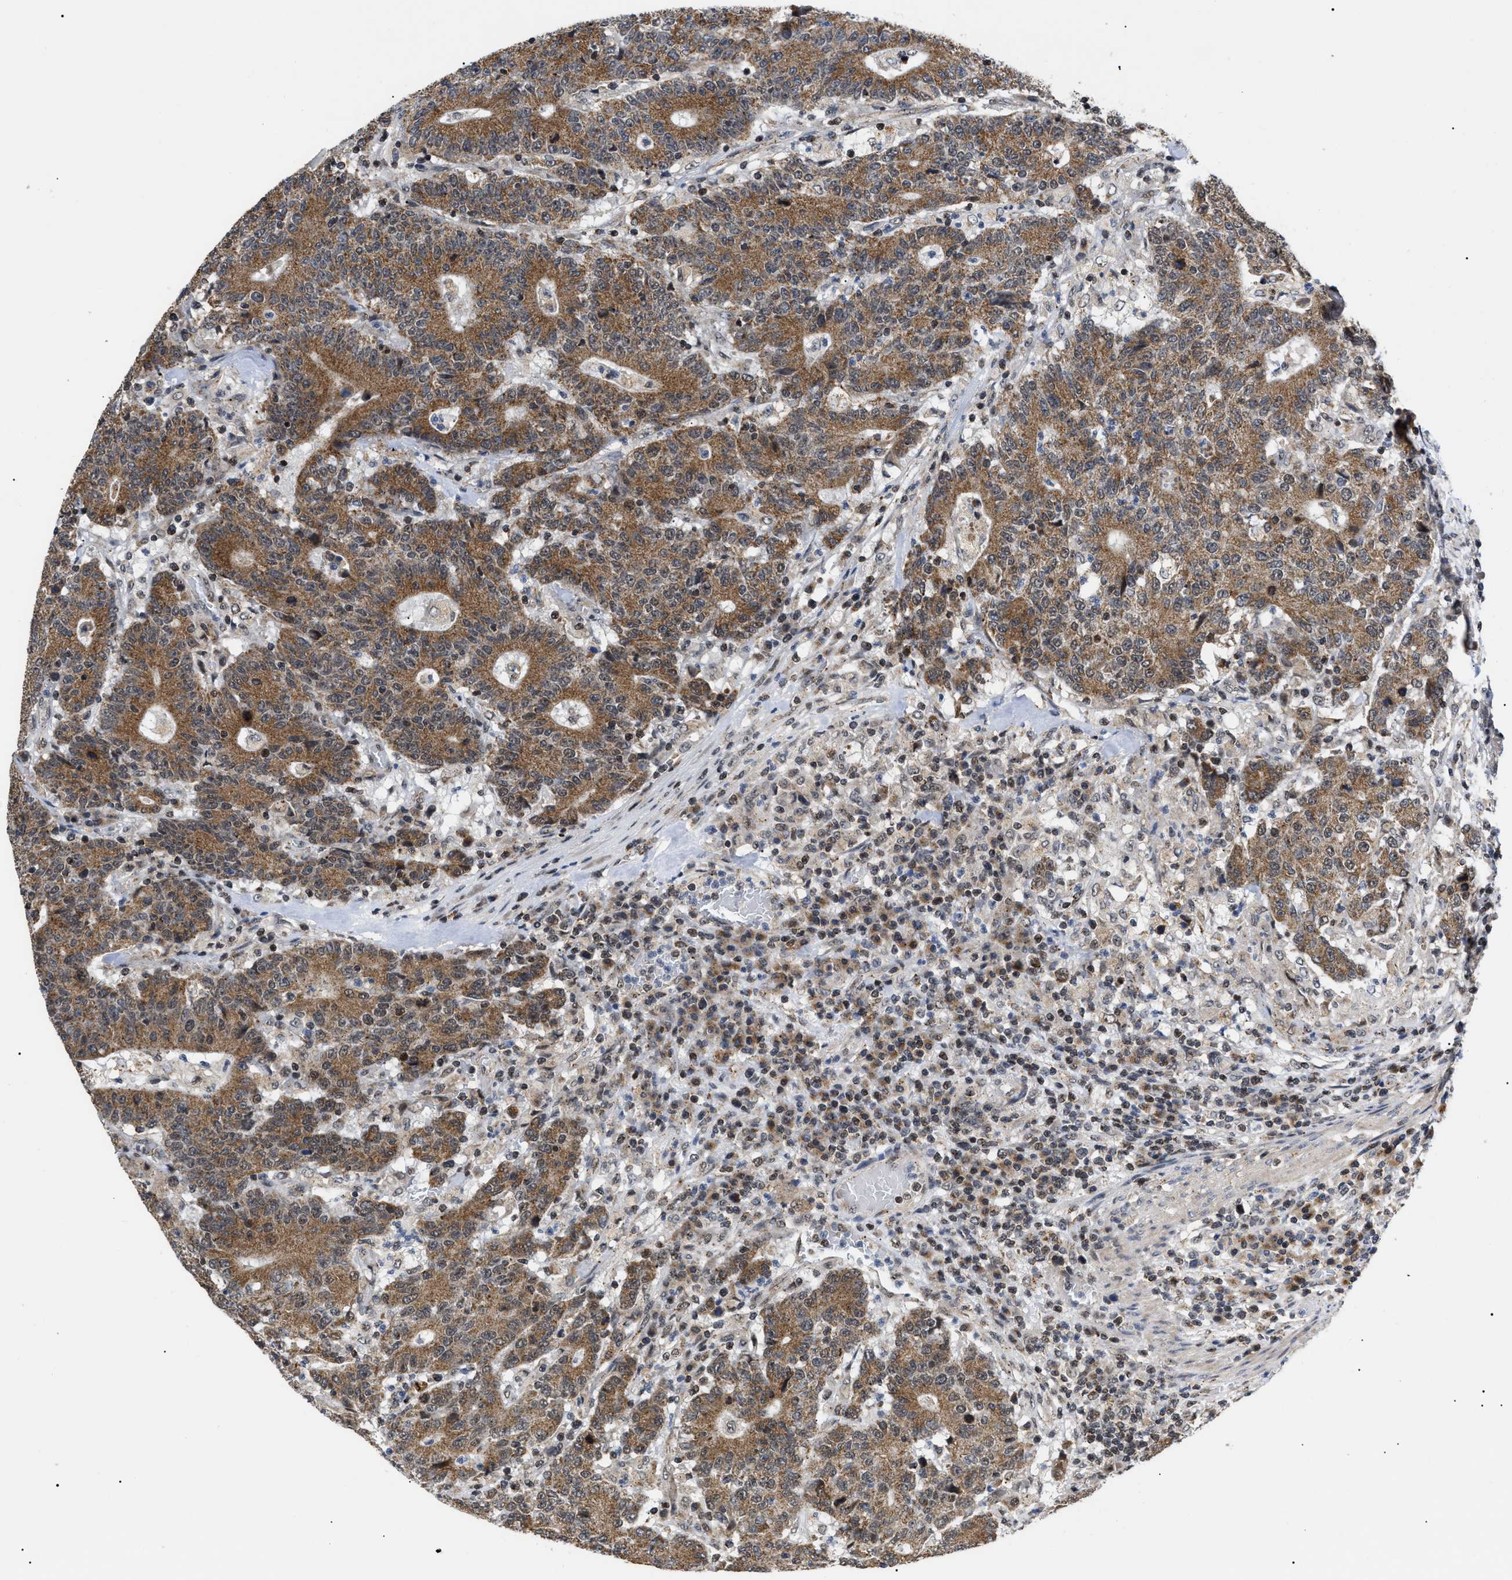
{"staining": {"intensity": "moderate", "quantity": ">75%", "location": "cytoplasmic/membranous"}, "tissue": "colorectal cancer", "cell_type": "Tumor cells", "image_type": "cancer", "snomed": [{"axis": "morphology", "description": "Normal tissue, NOS"}, {"axis": "morphology", "description": "Adenocarcinoma, NOS"}, {"axis": "topography", "description": "Colon"}], "caption": "High-magnification brightfield microscopy of colorectal cancer (adenocarcinoma) stained with DAB (brown) and counterstained with hematoxylin (blue). tumor cells exhibit moderate cytoplasmic/membranous staining is present in about>75% of cells.", "gene": "ZBTB11", "patient": {"sex": "female", "age": 75}}